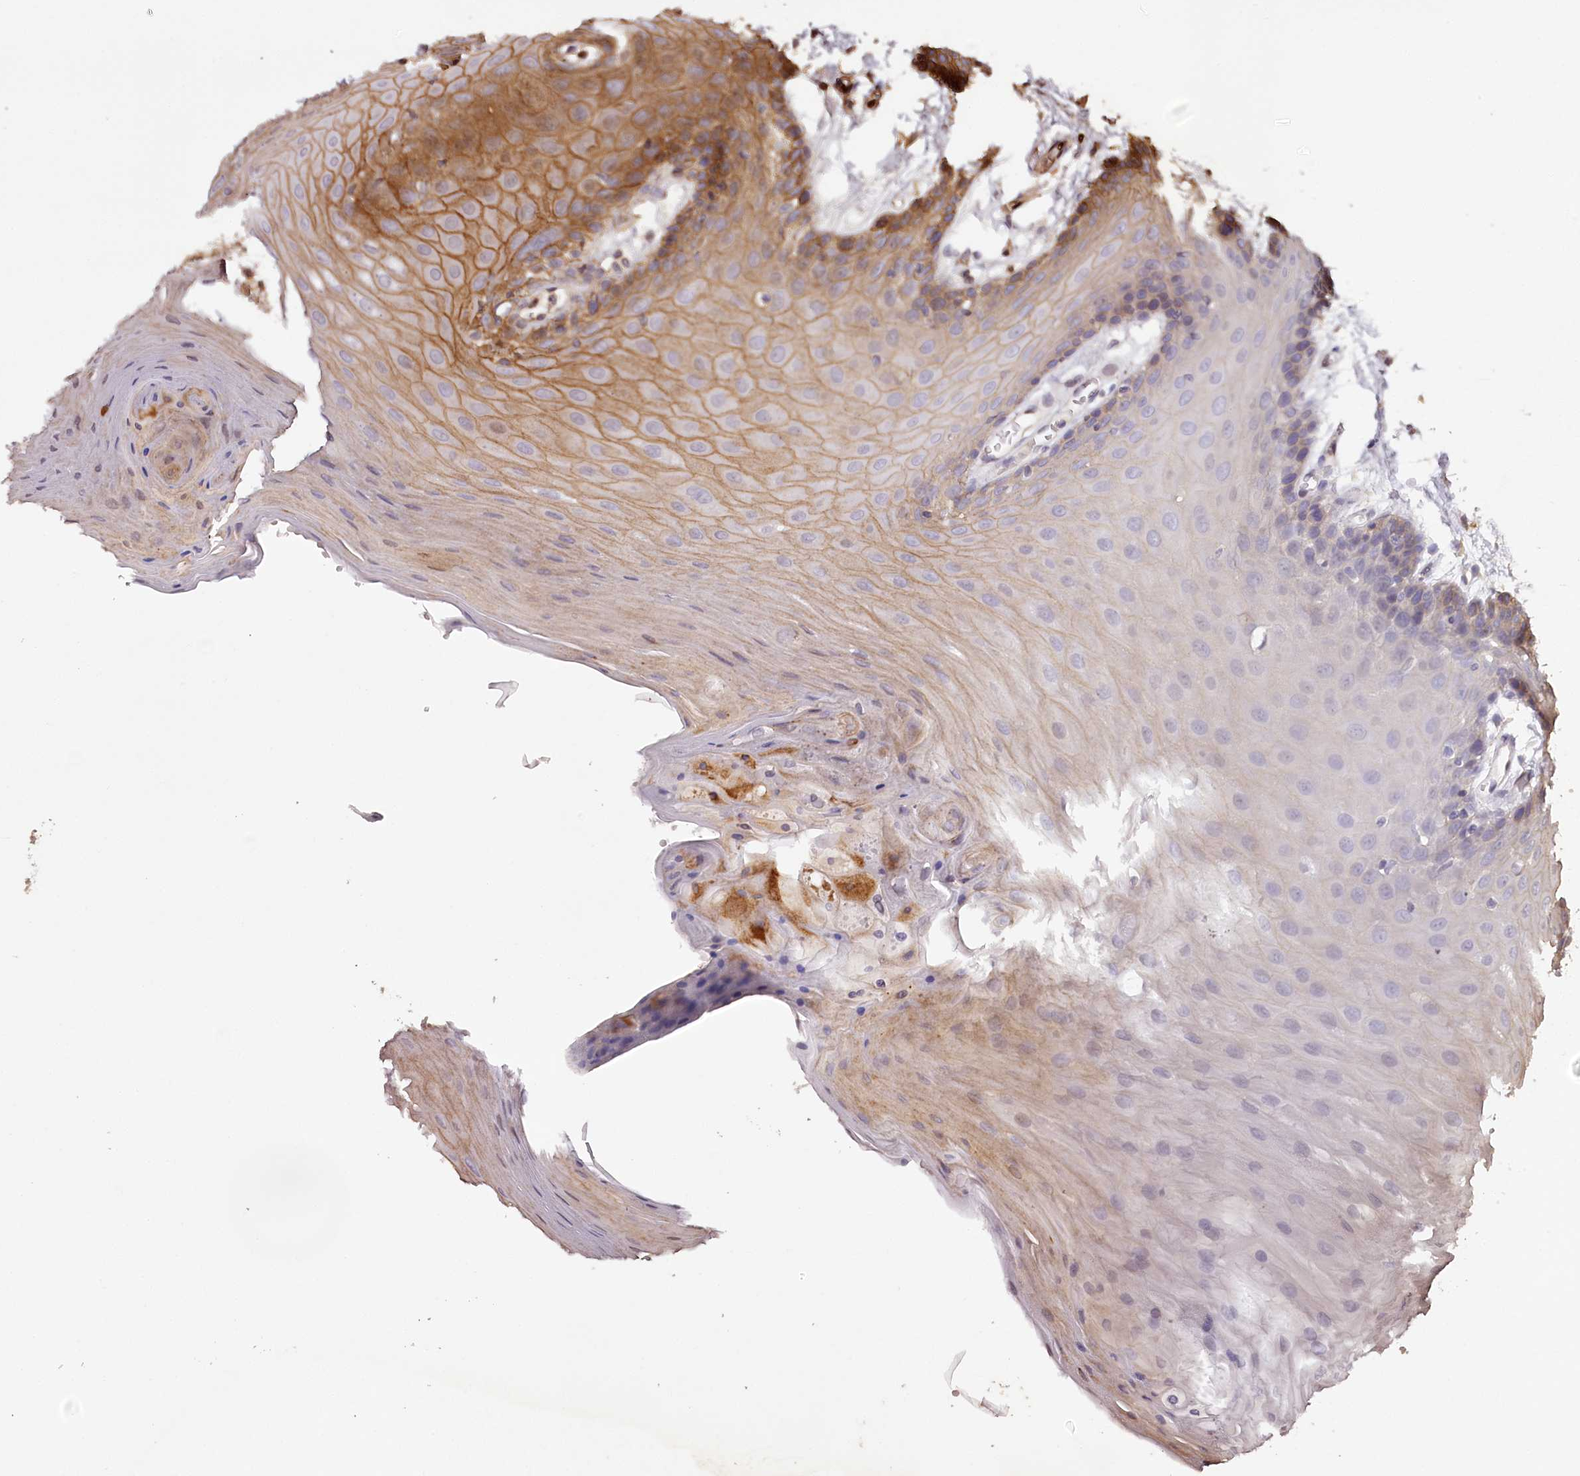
{"staining": {"intensity": "moderate", "quantity": "25%-75%", "location": "cytoplasmic/membranous"}, "tissue": "oral mucosa", "cell_type": "Squamous epithelial cells", "image_type": "normal", "snomed": [{"axis": "morphology", "description": "Normal tissue, NOS"}, {"axis": "morphology", "description": "Squamous cell carcinoma, NOS"}, {"axis": "topography", "description": "Skeletal muscle"}, {"axis": "topography", "description": "Oral tissue"}, {"axis": "topography", "description": "Salivary gland"}, {"axis": "topography", "description": "Head-Neck"}], "caption": "Moderate cytoplasmic/membranous expression for a protein is seen in approximately 25%-75% of squamous epithelial cells of unremarkable oral mucosa using IHC.", "gene": "KIF14", "patient": {"sex": "male", "age": 54}}